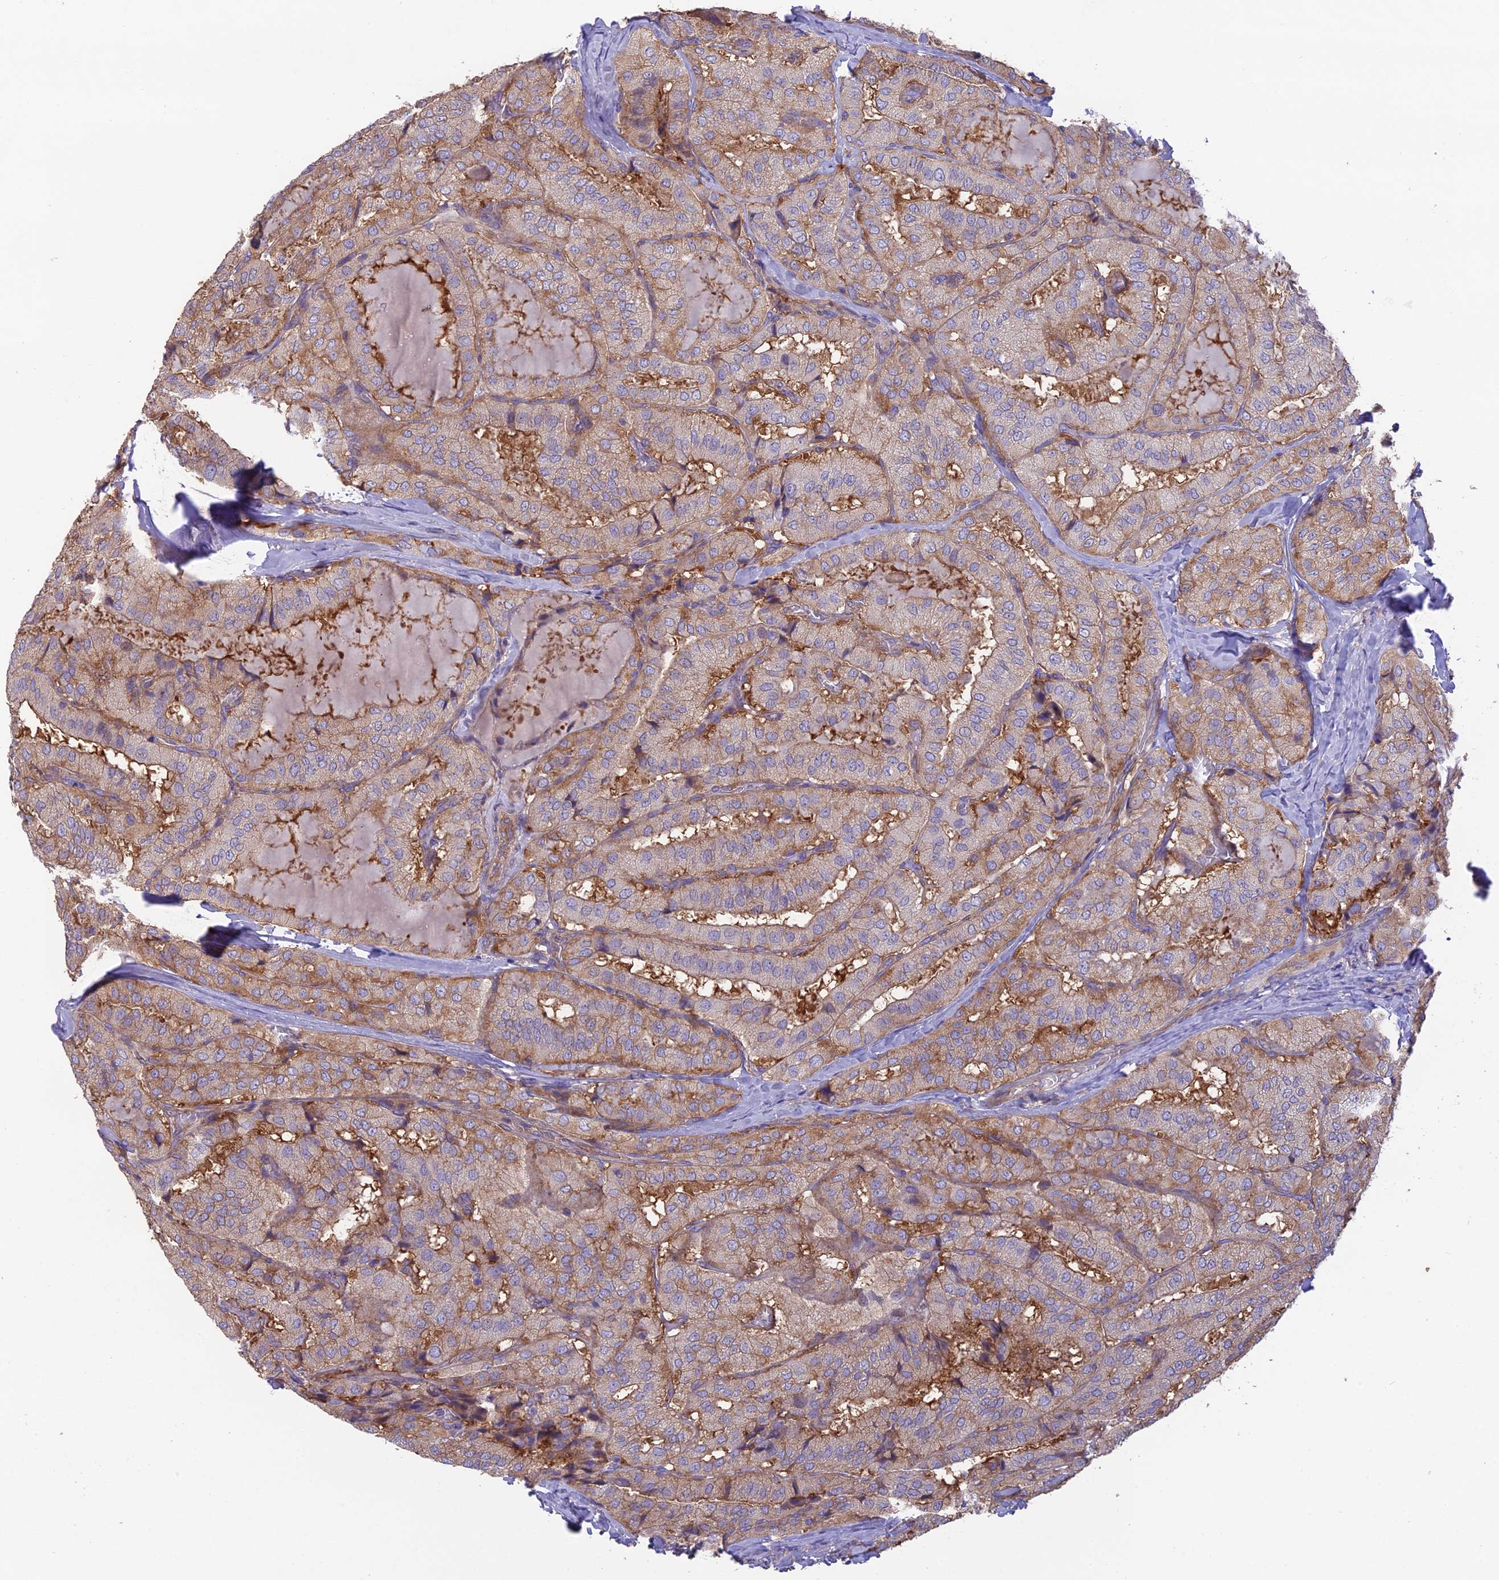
{"staining": {"intensity": "moderate", "quantity": ">75%", "location": "cytoplasmic/membranous"}, "tissue": "thyroid cancer", "cell_type": "Tumor cells", "image_type": "cancer", "snomed": [{"axis": "morphology", "description": "Normal tissue, NOS"}, {"axis": "morphology", "description": "Papillary adenocarcinoma, NOS"}, {"axis": "topography", "description": "Thyroid gland"}], "caption": "Immunohistochemistry (IHC) of human papillary adenocarcinoma (thyroid) displays medium levels of moderate cytoplasmic/membranous staining in approximately >75% of tumor cells.", "gene": "BLOC1S4", "patient": {"sex": "female", "age": 59}}